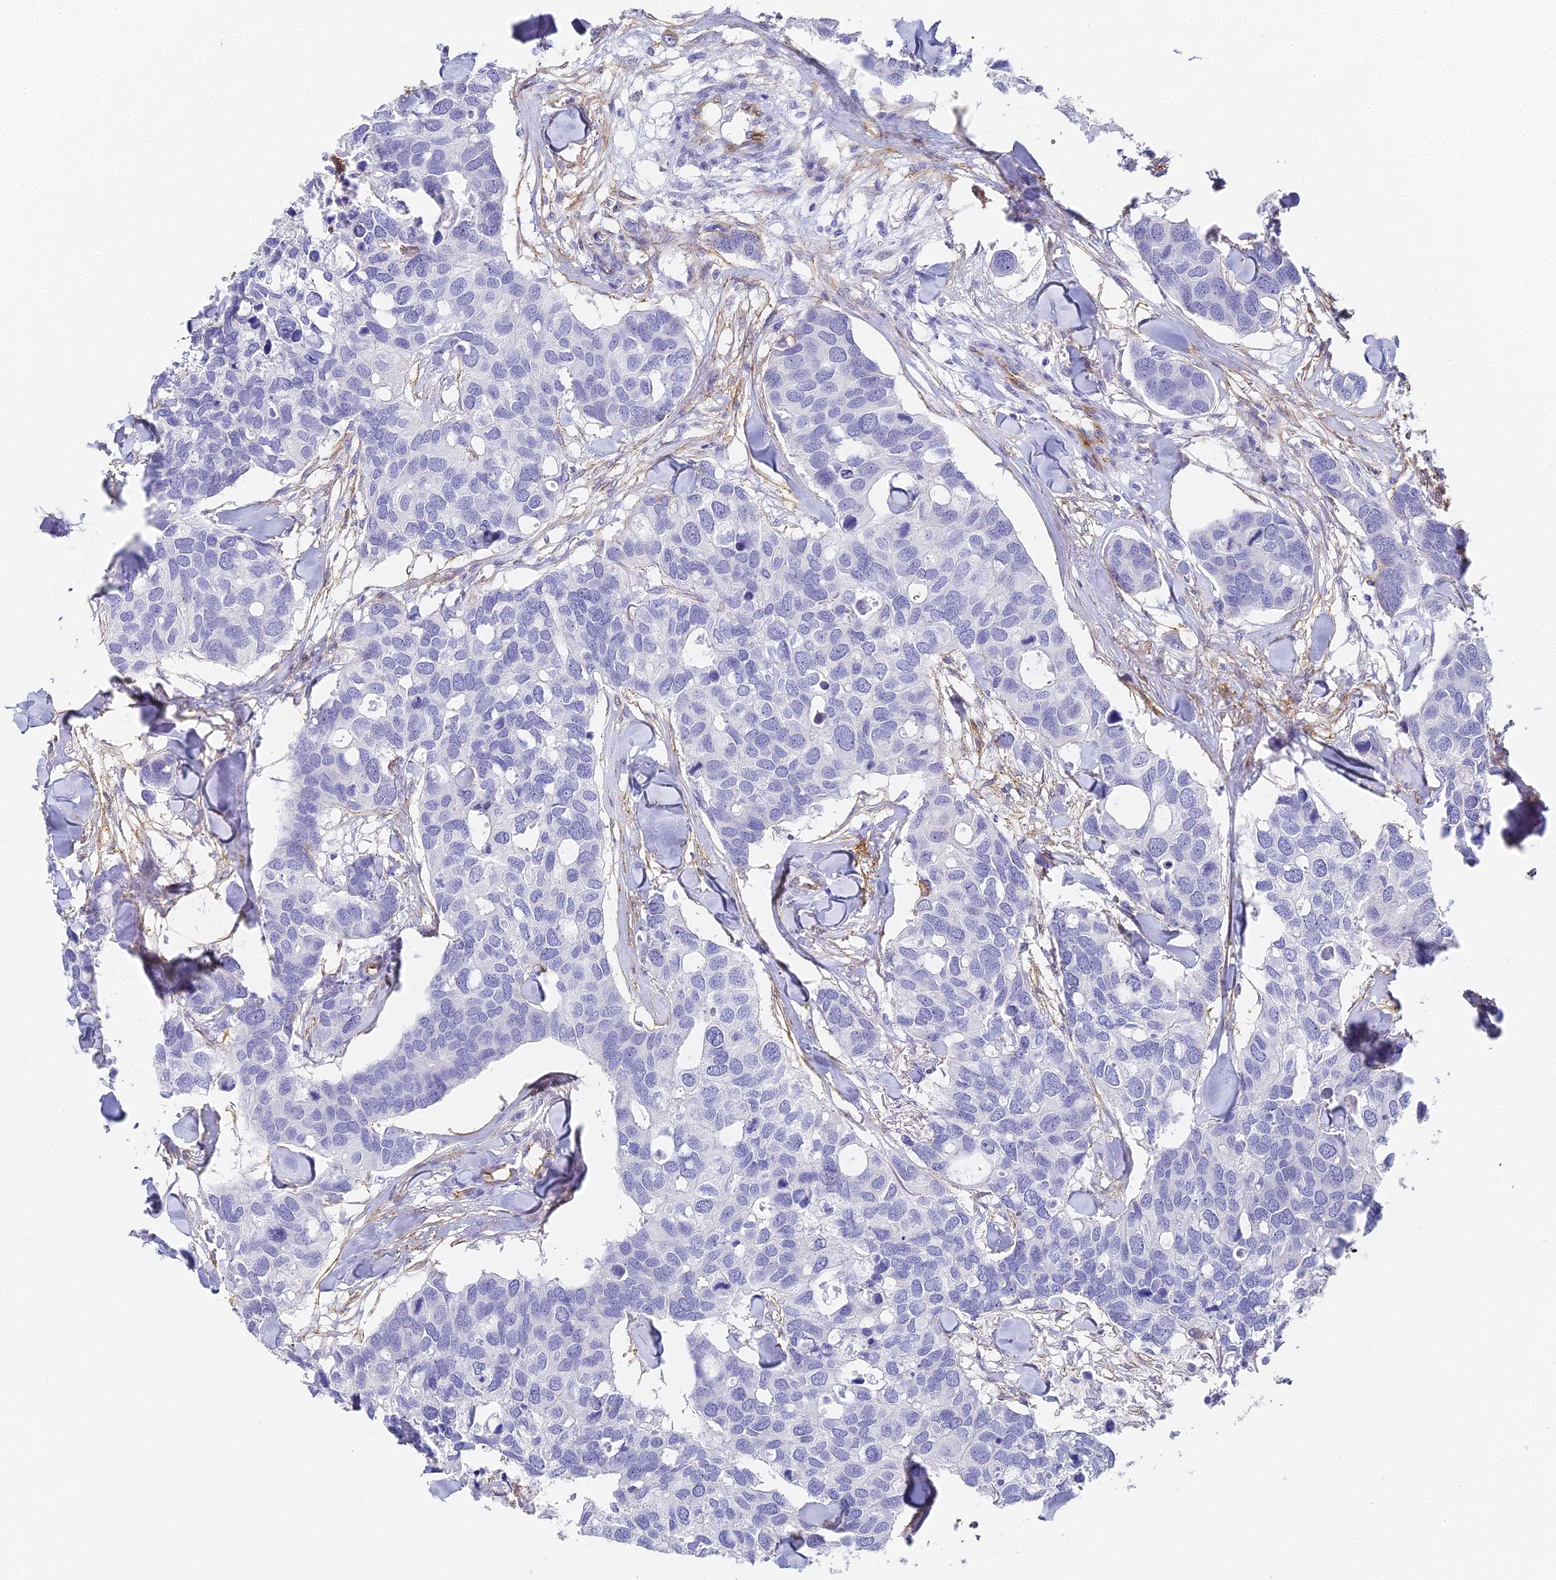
{"staining": {"intensity": "negative", "quantity": "none", "location": "none"}, "tissue": "breast cancer", "cell_type": "Tumor cells", "image_type": "cancer", "snomed": [{"axis": "morphology", "description": "Duct carcinoma"}, {"axis": "topography", "description": "Breast"}], "caption": "IHC photomicrograph of breast invasive ductal carcinoma stained for a protein (brown), which displays no staining in tumor cells.", "gene": "GJA1", "patient": {"sex": "female", "age": 83}}